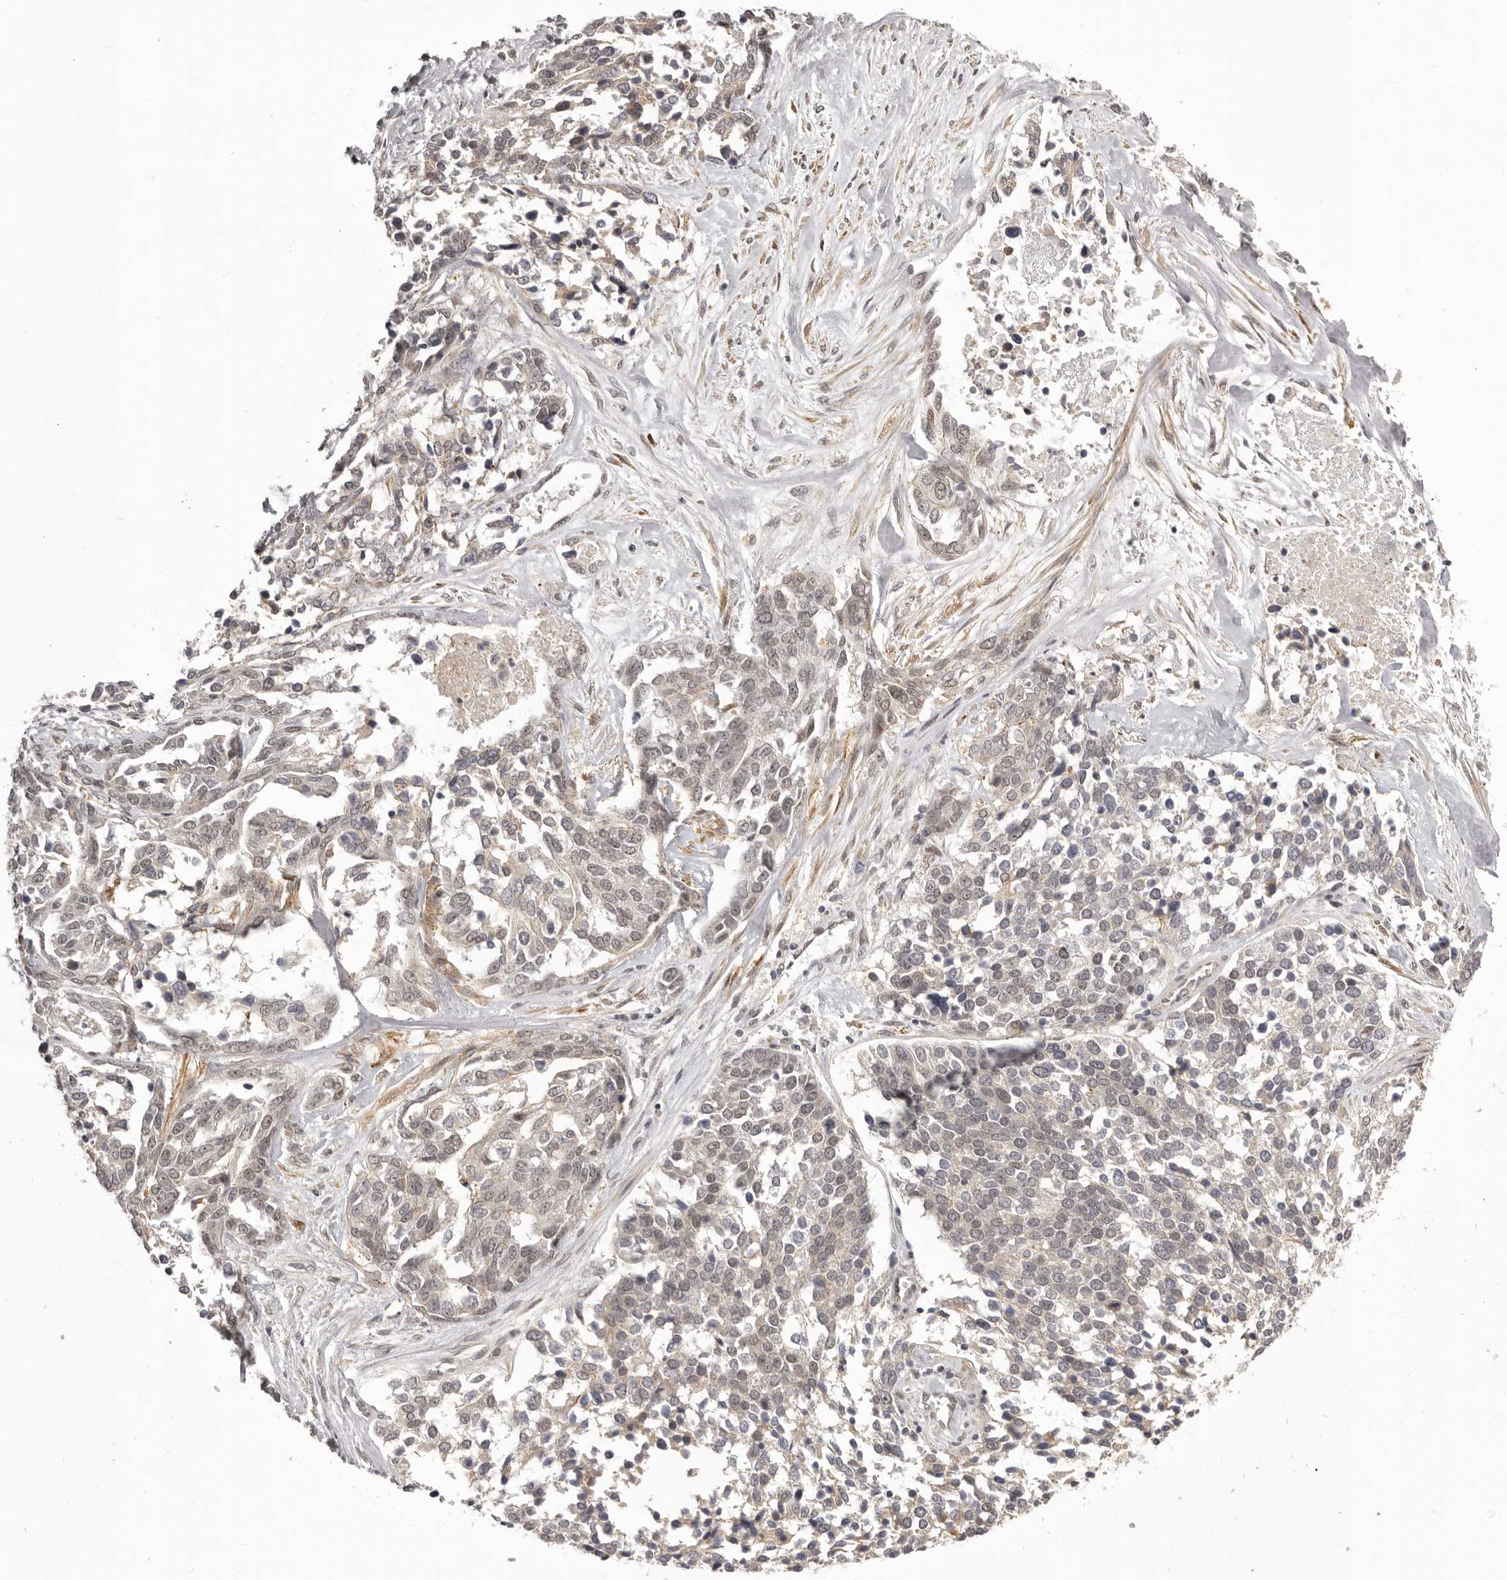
{"staining": {"intensity": "weak", "quantity": "25%-75%", "location": "cytoplasmic/membranous,nuclear"}, "tissue": "ovarian cancer", "cell_type": "Tumor cells", "image_type": "cancer", "snomed": [{"axis": "morphology", "description": "Cystadenocarcinoma, serous, NOS"}, {"axis": "topography", "description": "Ovary"}], "caption": "Weak cytoplasmic/membranous and nuclear positivity for a protein is appreciated in approximately 25%-75% of tumor cells of ovarian cancer using immunohistochemistry (IHC).", "gene": "RNF2", "patient": {"sex": "female", "age": 44}}